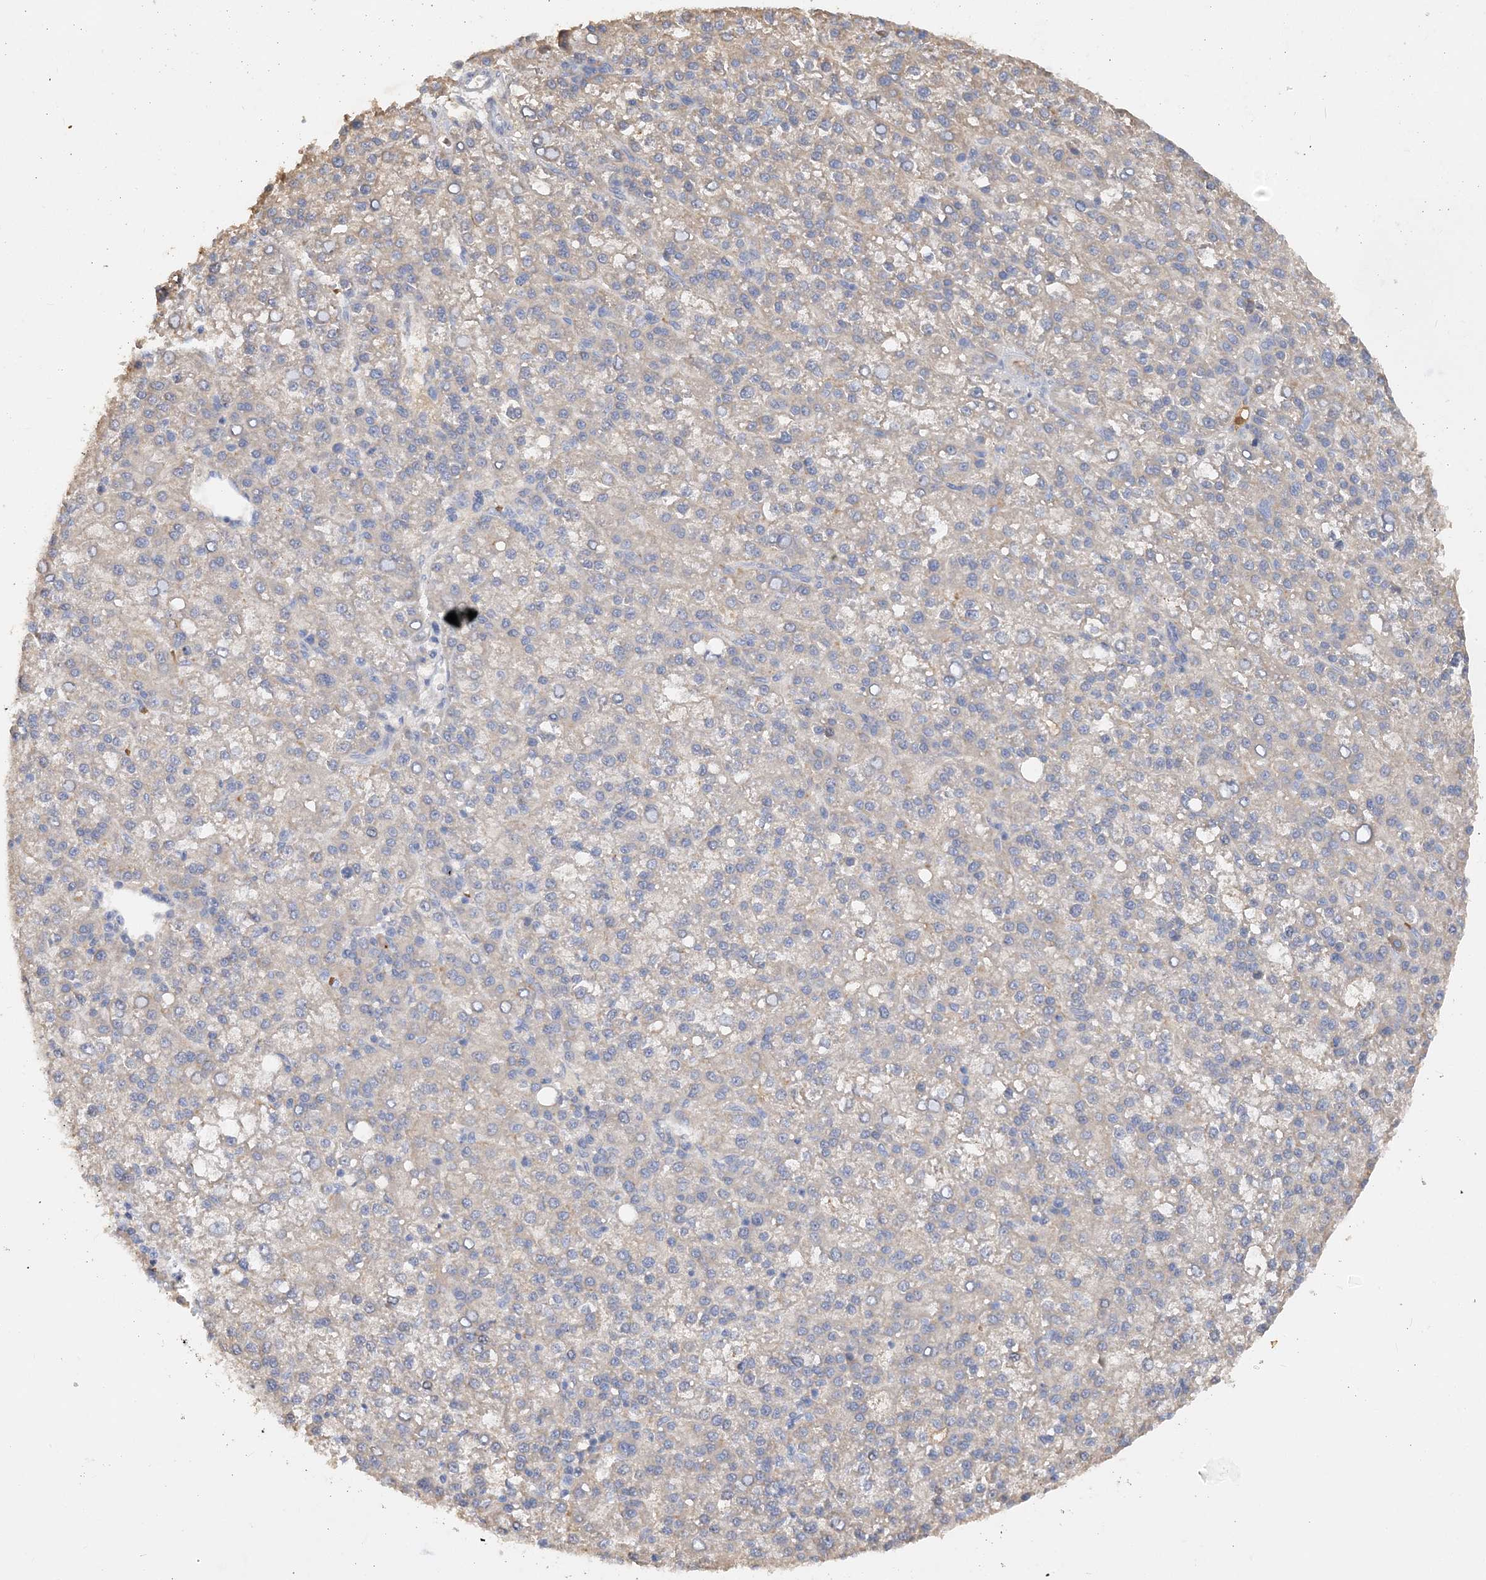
{"staining": {"intensity": "weak", "quantity": "25%-75%", "location": "cytoplasmic/membranous"}, "tissue": "liver cancer", "cell_type": "Tumor cells", "image_type": "cancer", "snomed": [{"axis": "morphology", "description": "Carcinoma, Hepatocellular, NOS"}, {"axis": "topography", "description": "Liver"}], "caption": "Liver cancer stained with a protein marker demonstrates weak staining in tumor cells.", "gene": "GRINA", "patient": {"sex": "female", "age": 58}}